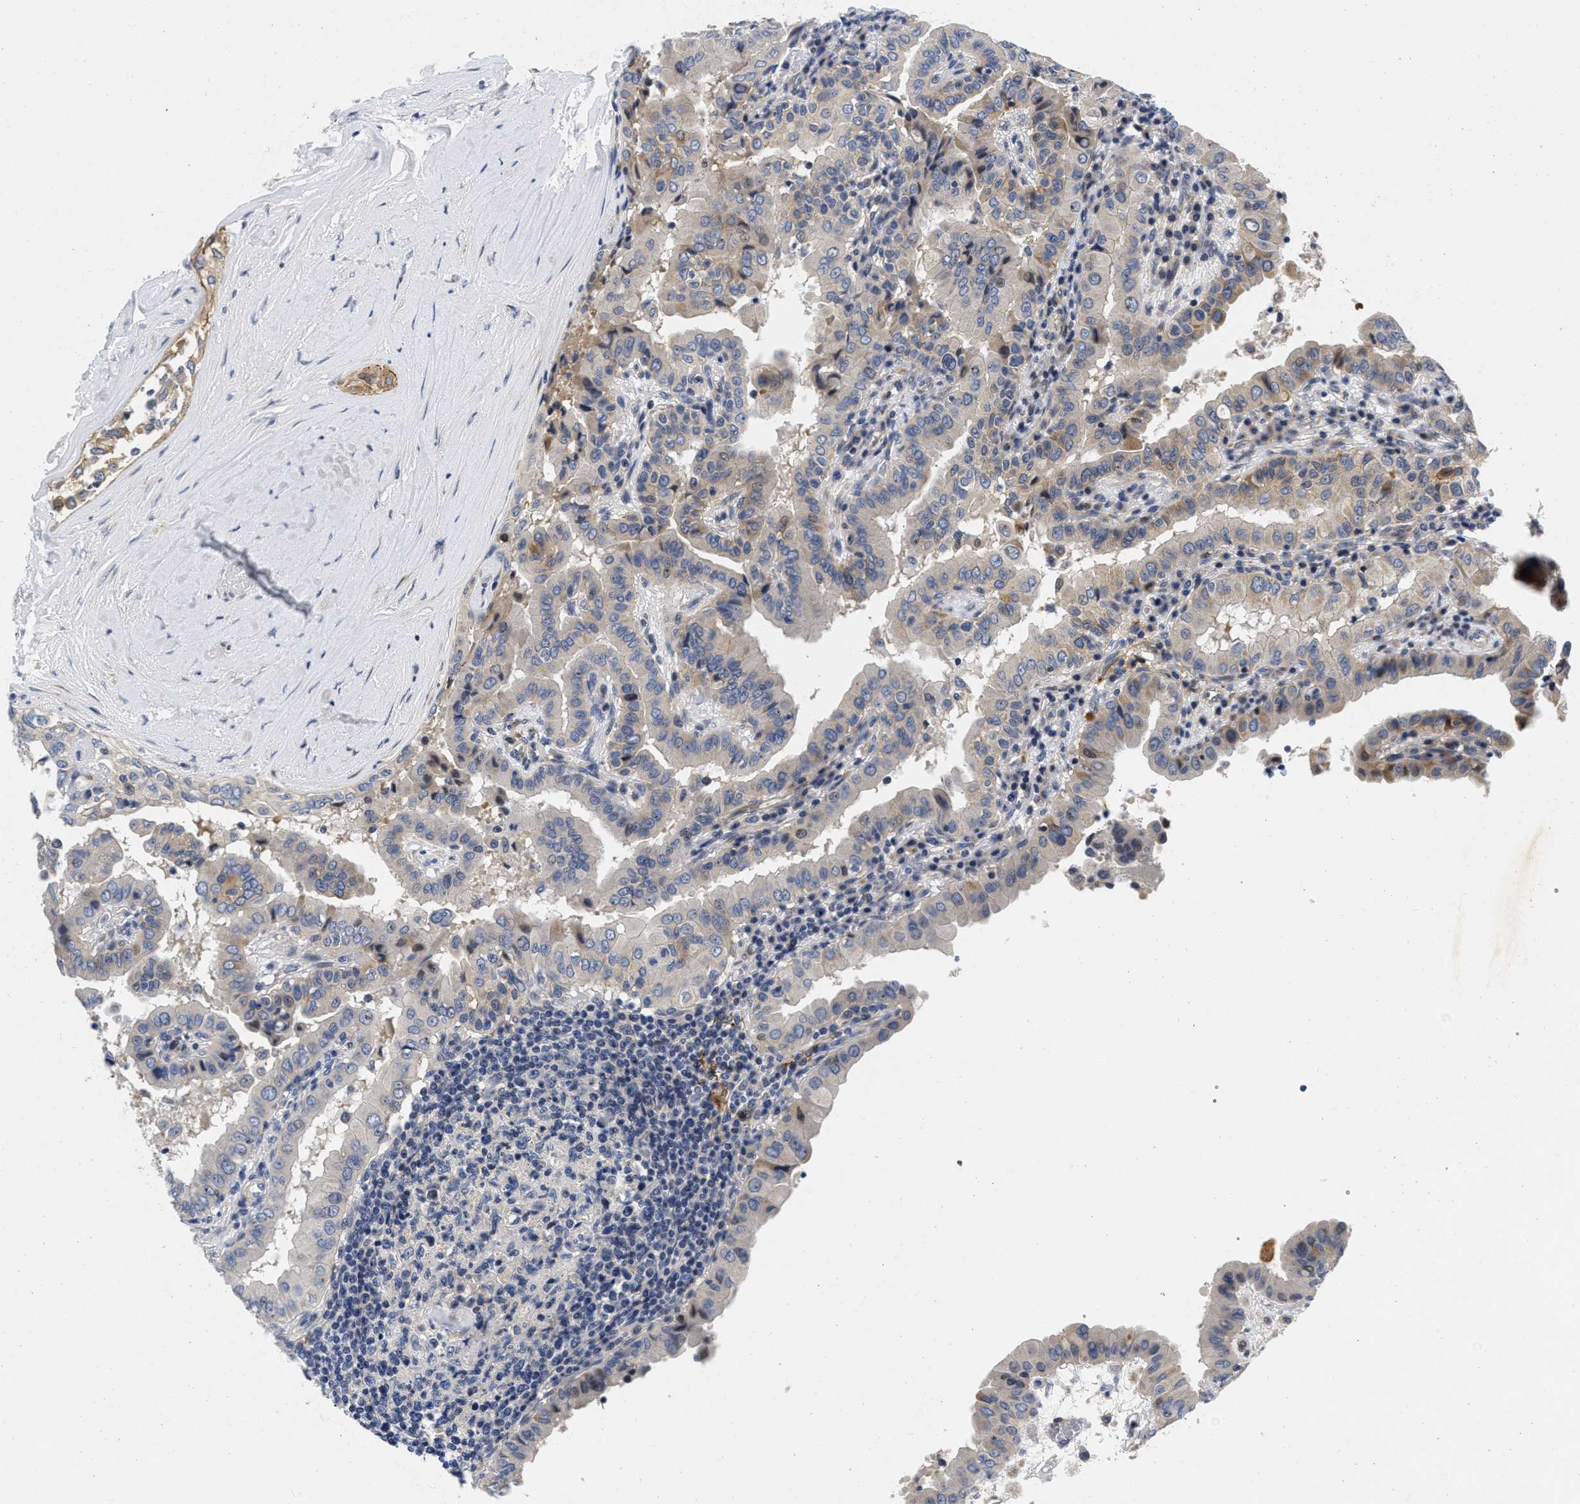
{"staining": {"intensity": "weak", "quantity": "<25%", "location": "cytoplasmic/membranous"}, "tissue": "thyroid cancer", "cell_type": "Tumor cells", "image_type": "cancer", "snomed": [{"axis": "morphology", "description": "Papillary adenocarcinoma, NOS"}, {"axis": "topography", "description": "Thyroid gland"}], "caption": "This is a photomicrograph of immunohistochemistry (IHC) staining of thyroid cancer (papillary adenocarcinoma), which shows no expression in tumor cells. (Stains: DAB (3,3'-diaminobenzidine) immunohistochemistry with hematoxylin counter stain, Microscopy: brightfield microscopy at high magnification).", "gene": "LAD1", "patient": {"sex": "male", "age": 33}}